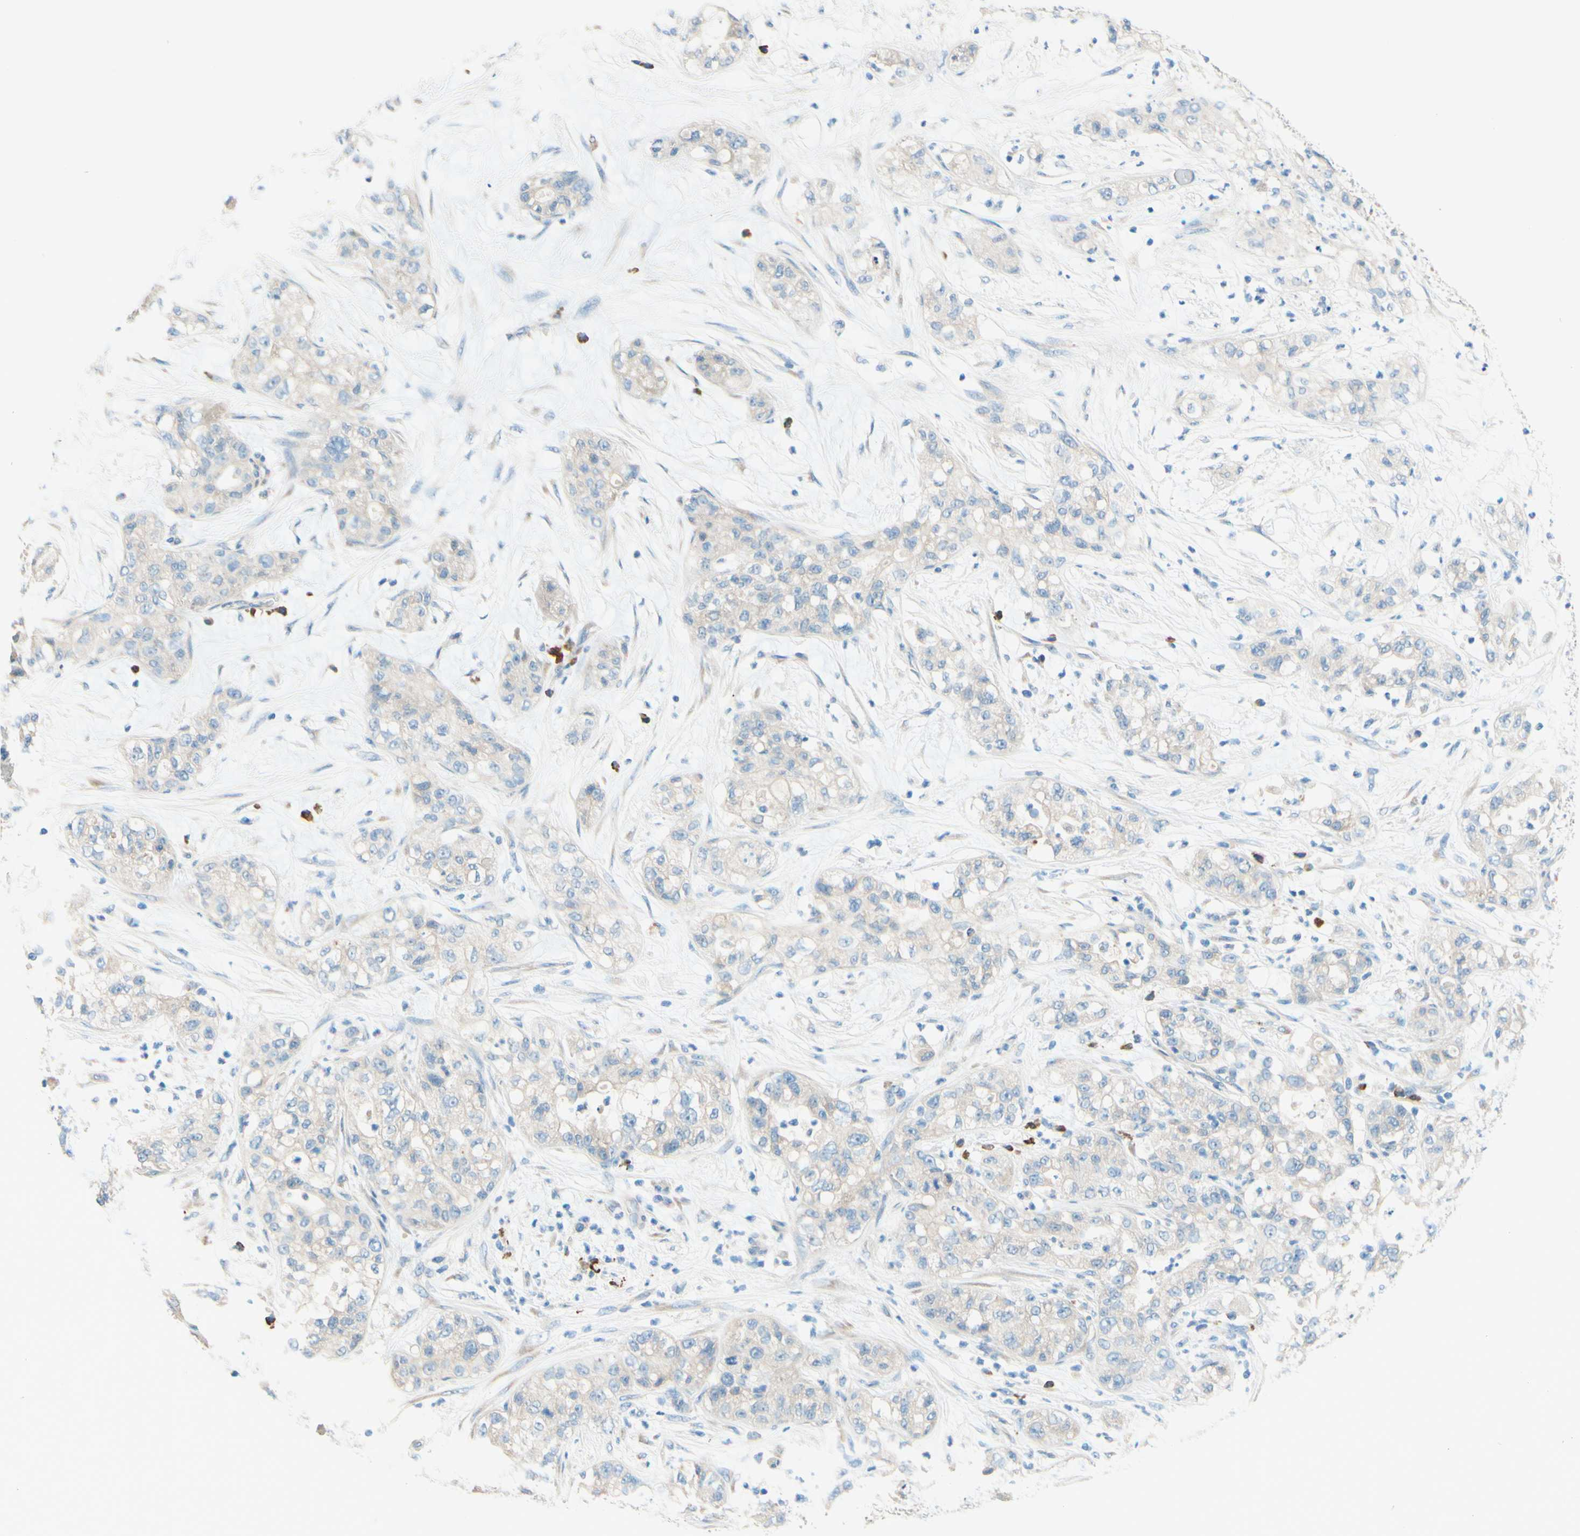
{"staining": {"intensity": "weak", "quantity": ">75%", "location": "cytoplasmic/membranous"}, "tissue": "pancreatic cancer", "cell_type": "Tumor cells", "image_type": "cancer", "snomed": [{"axis": "morphology", "description": "Adenocarcinoma, NOS"}, {"axis": "topography", "description": "Pancreas"}], "caption": "Immunohistochemical staining of human pancreatic cancer reveals weak cytoplasmic/membranous protein staining in approximately >75% of tumor cells. (Brightfield microscopy of DAB IHC at high magnification).", "gene": "PASD1", "patient": {"sex": "female", "age": 78}}